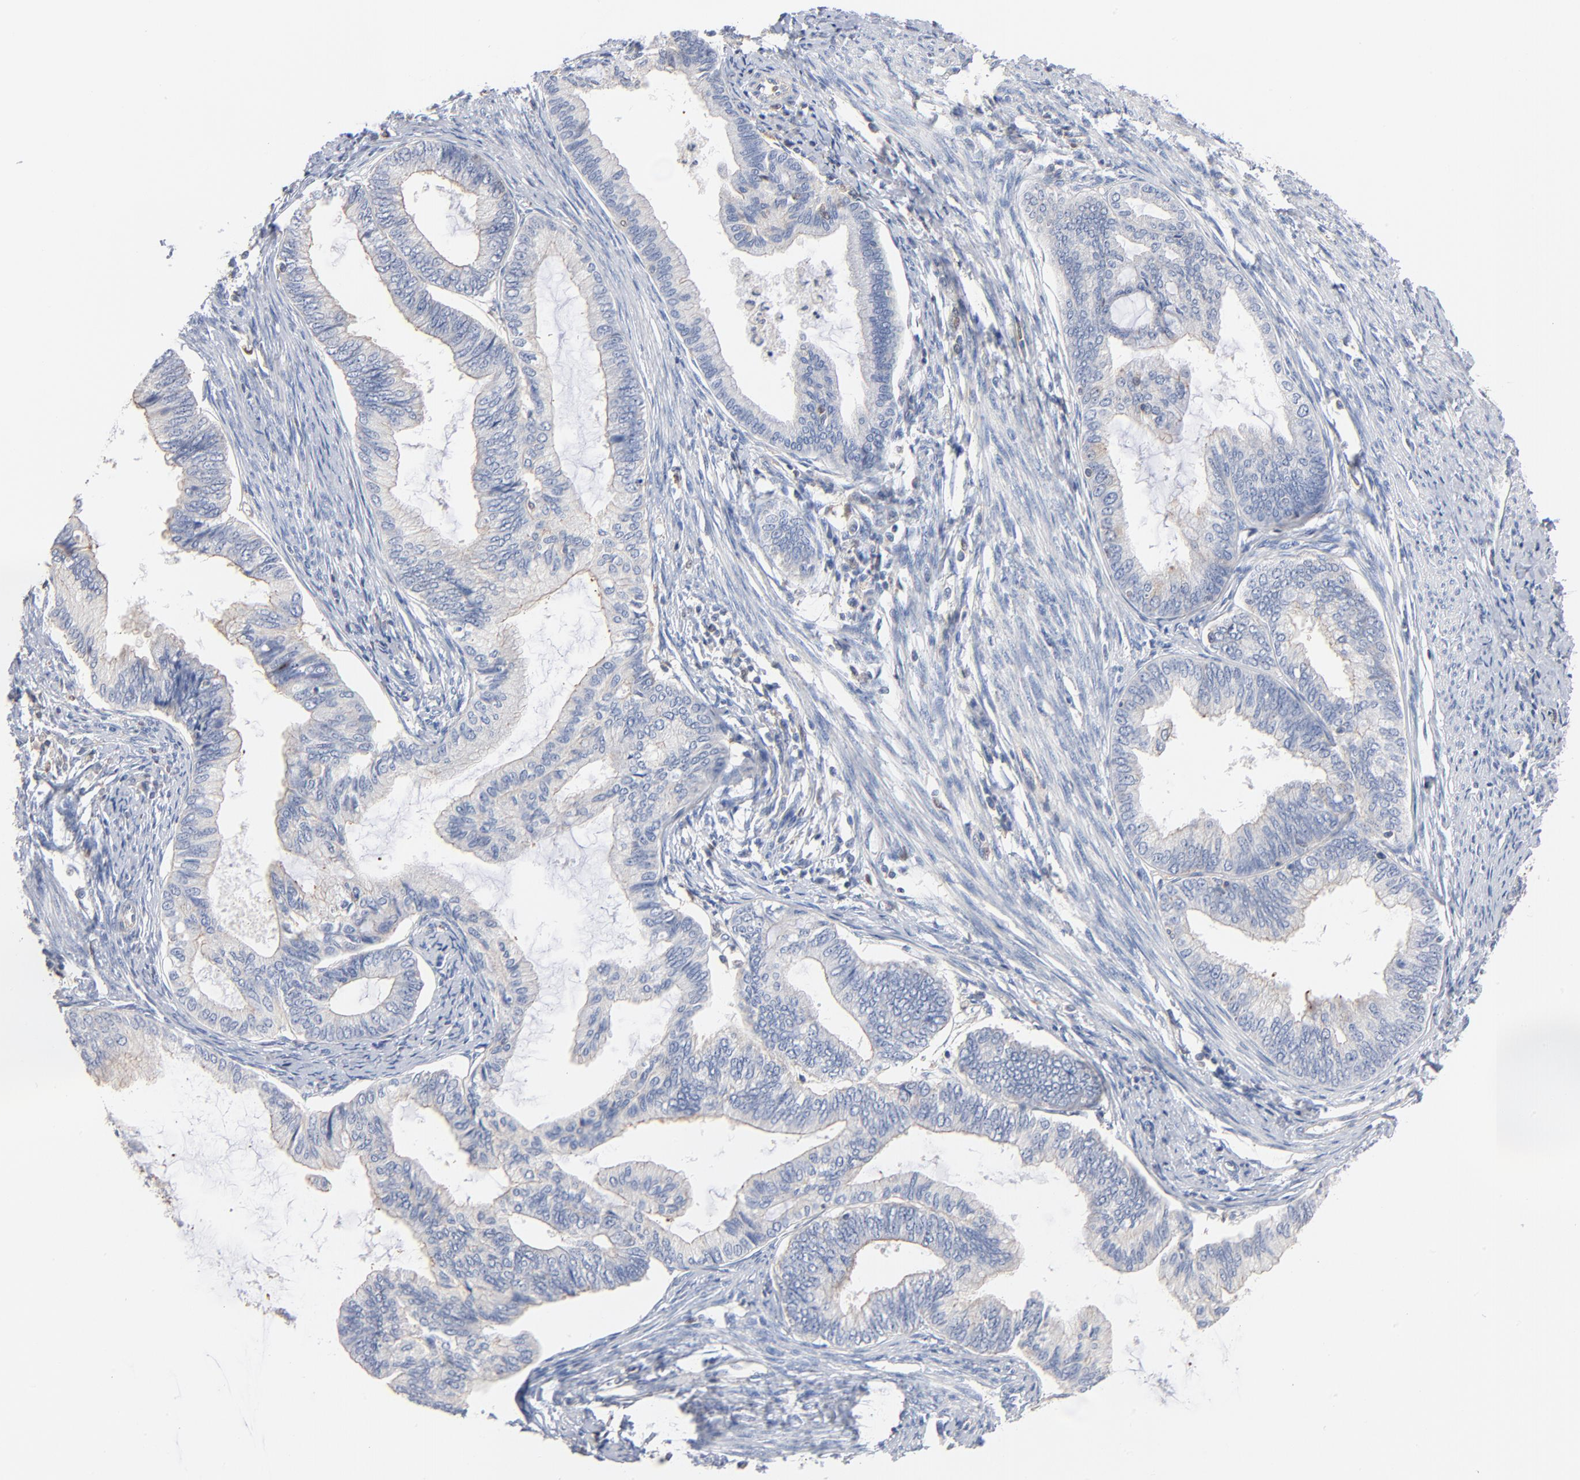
{"staining": {"intensity": "negative", "quantity": "none", "location": "none"}, "tissue": "endometrial cancer", "cell_type": "Tumor cells", "image_type": "cancer", "snomed": [{"axis": "morphology", "description": "Adenocarcinoma, NOS"}, {"axis": "topography", "description": "Endometrium"}], "caption": "This is a histopathology image of immunohistochemistry (IHC) staining of adenocarcinoma (endometrial), which shows no staining in tumor cells.", "gene": "ARHGEF6", "patient": {"sex": "female", "age": 86}}